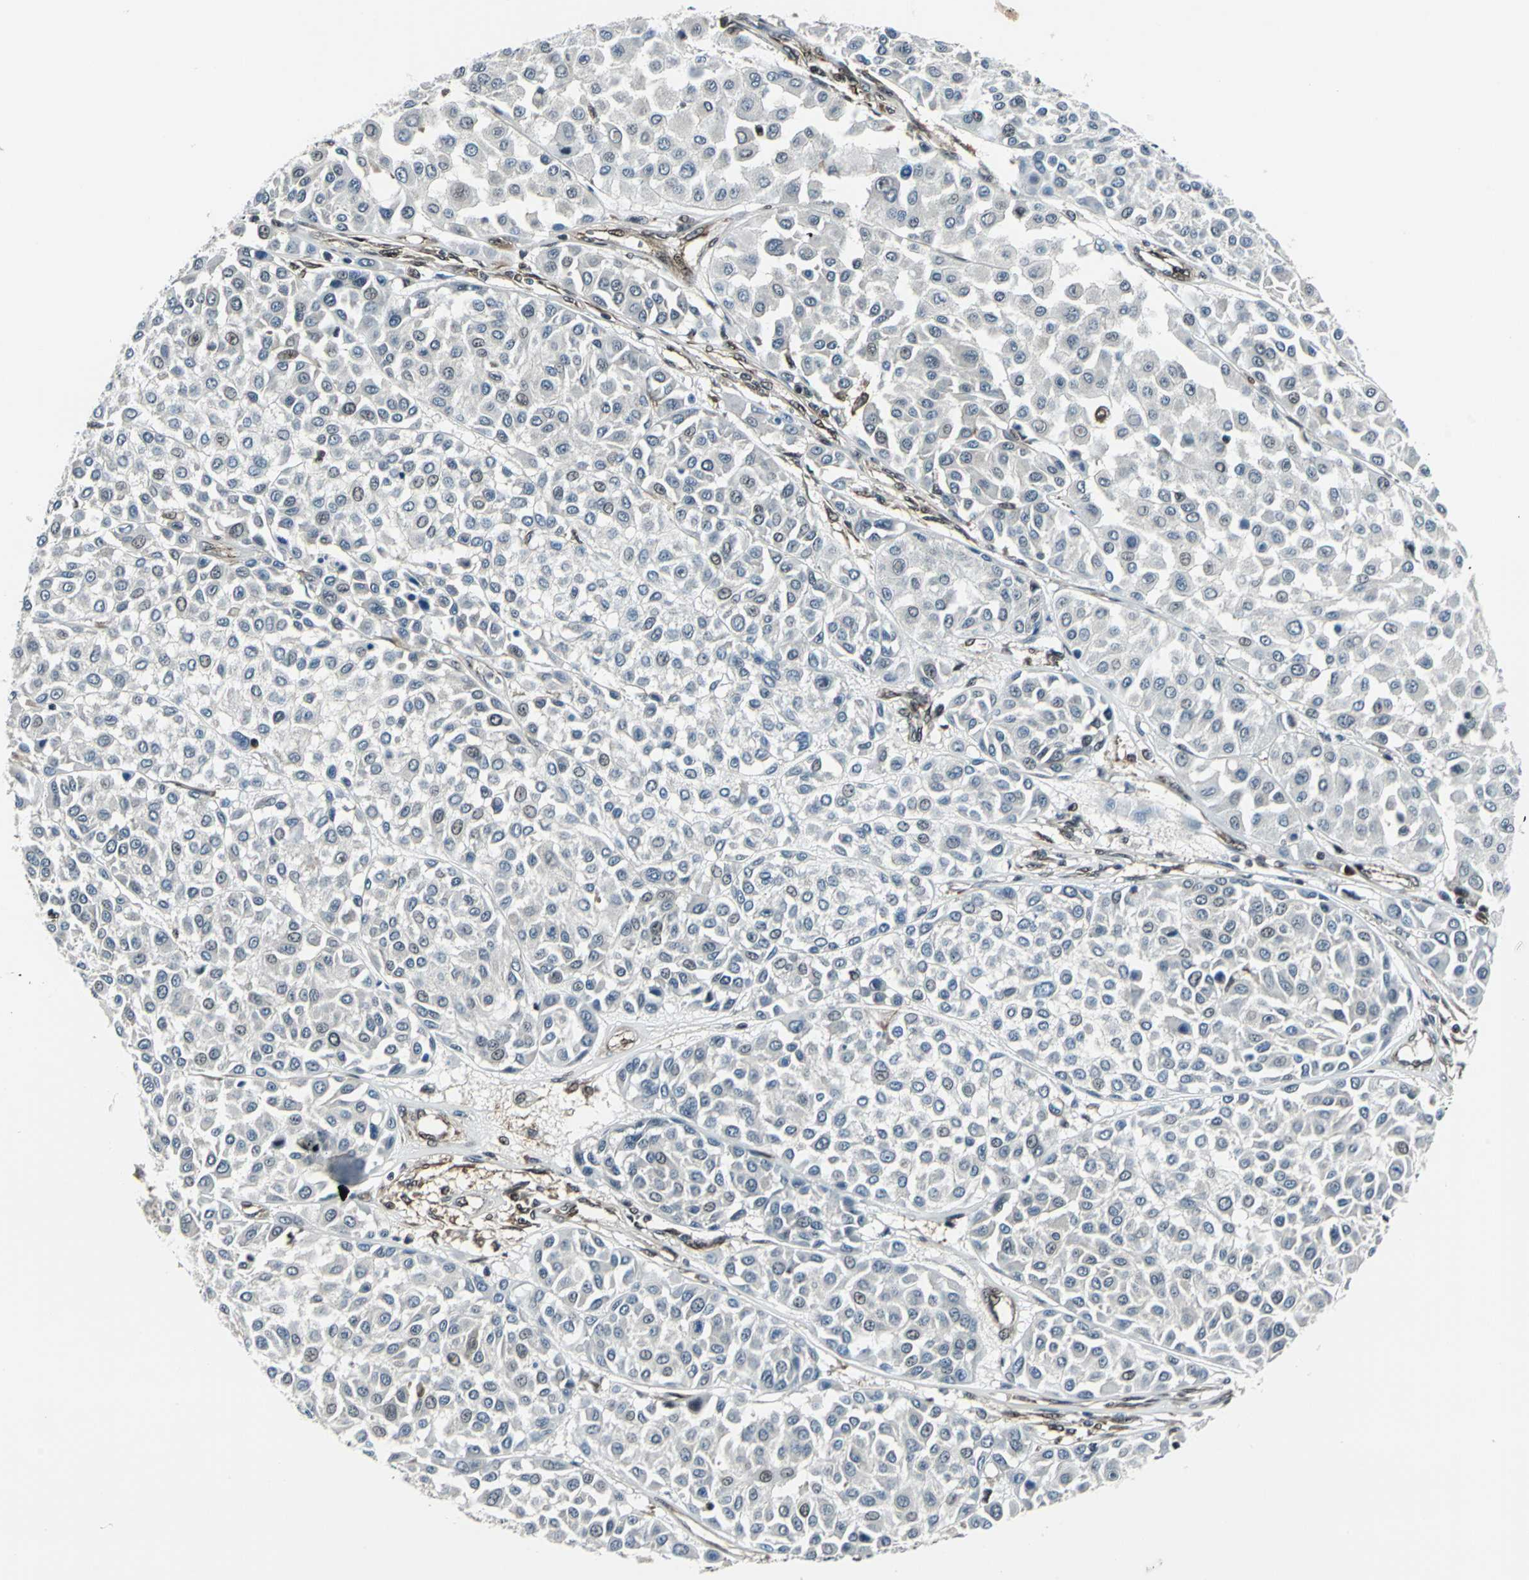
{"staining": {"intensity": "negative", "quantity": "none", "location": "none"}, "tissue": "melanoma", "cell_type": "Tumor cells", "image_type": "cancer", "snomed": [{"axis": "morphology", "description": "Malignant melanoma, Metastatic site"}, {"axis": "topography", "description": "Soft tissue"}], "caption": "Immunohistochemistry of human melanoma demonstrates no positivity in tumor cells.", "gene": "POLR3K", "patient": {"sex": "male", "age": 41}}